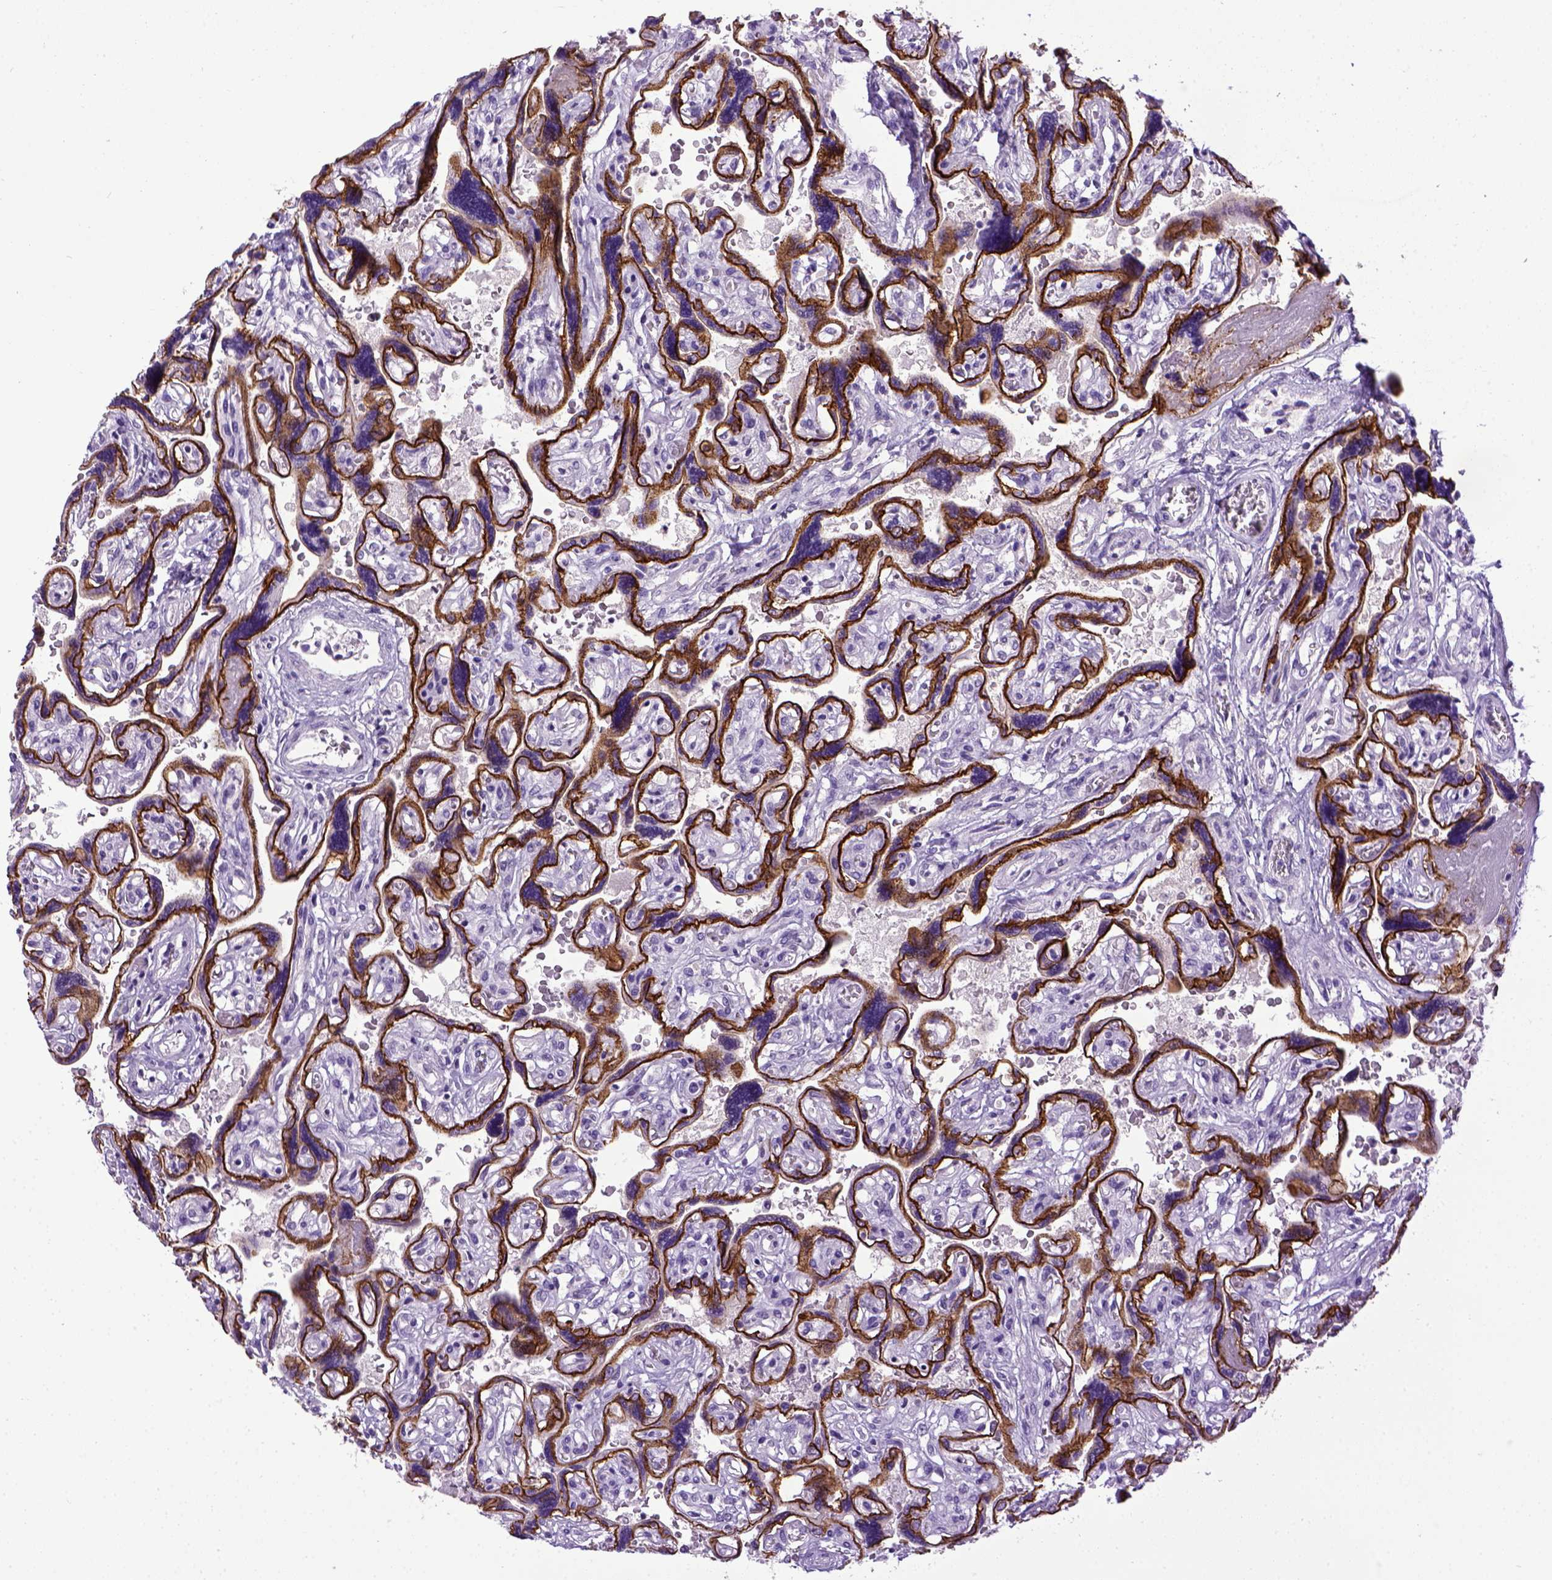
{"staining": {"intensity": "negative", "quantity": "none", "location": "none"}, "tissue": "placenta", "cell_type": "Decidual cells", "image_type": "normal", "snomed": [{"axis": "morphology", "description": "Normal tissue, NOS"}, {"axis": "topography", "description": "Placenta"}], "caption": "DAB (3,3'-diaminobenzidine) immunohistochemical staining of normal placenta demonstrates no significant positivity in decidual cells.", "gene": "CDH1", "patient": {"sex": "female", "age": 32}}